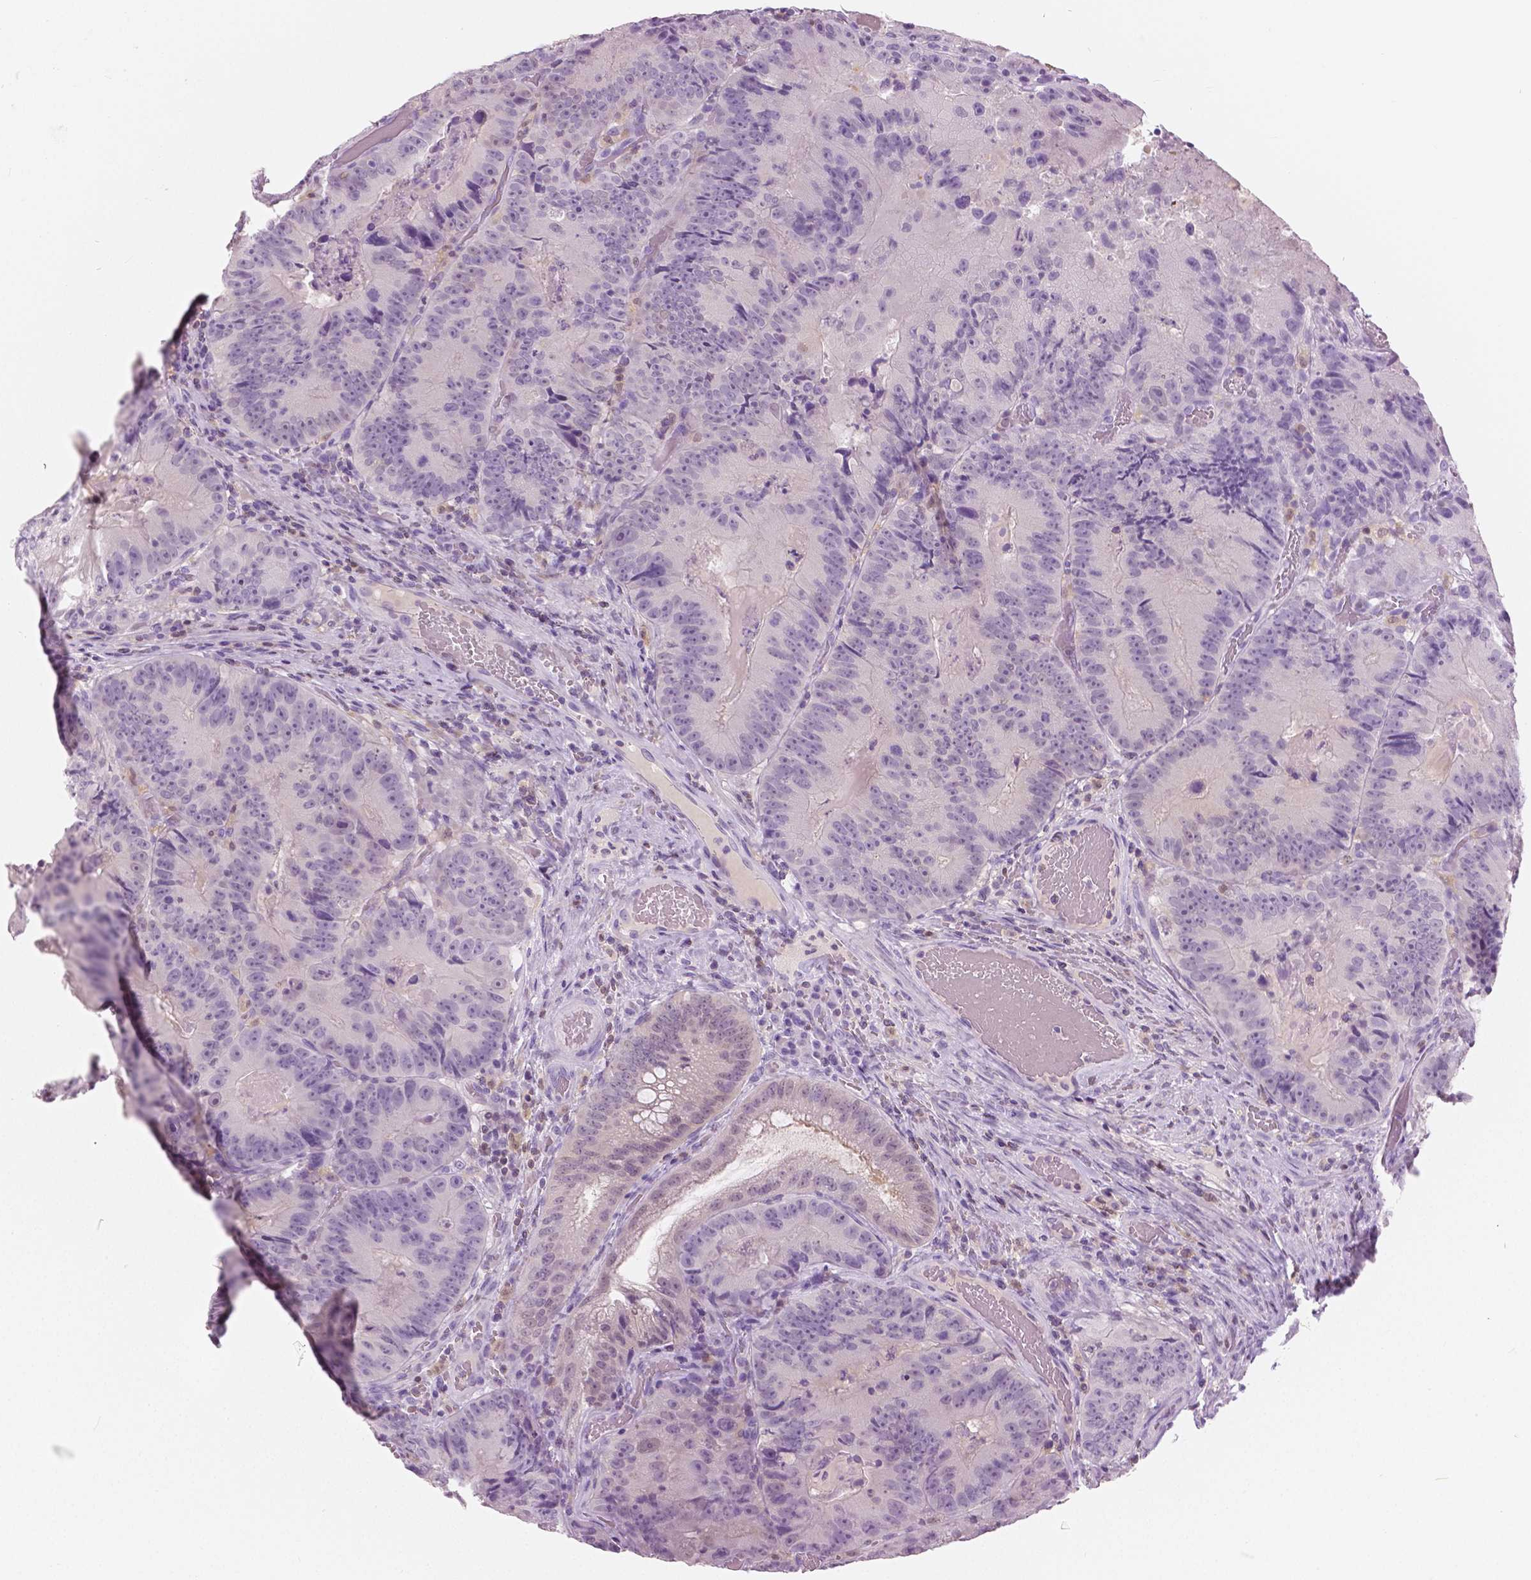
{"staining": {"intensity": "negative", "quantity": "none", "location": "none"}, "tissue": "colorectal cancer", "cell_type": "Tumor cells", "image_type": "cancer", "snomed": [{"axis": "morphology", "description": "Adenocarcinoma, NOS"}, {"axis": "topography", "description": "Colon"}], "caption": "Immunohistochemistry photomicrograph of adenocarcinoma (colorectal) stained for a protein (brown), which reveals no expression in tumor cells.", "gene": "GALM", "patient": {"sex": "female", "age": 86}}